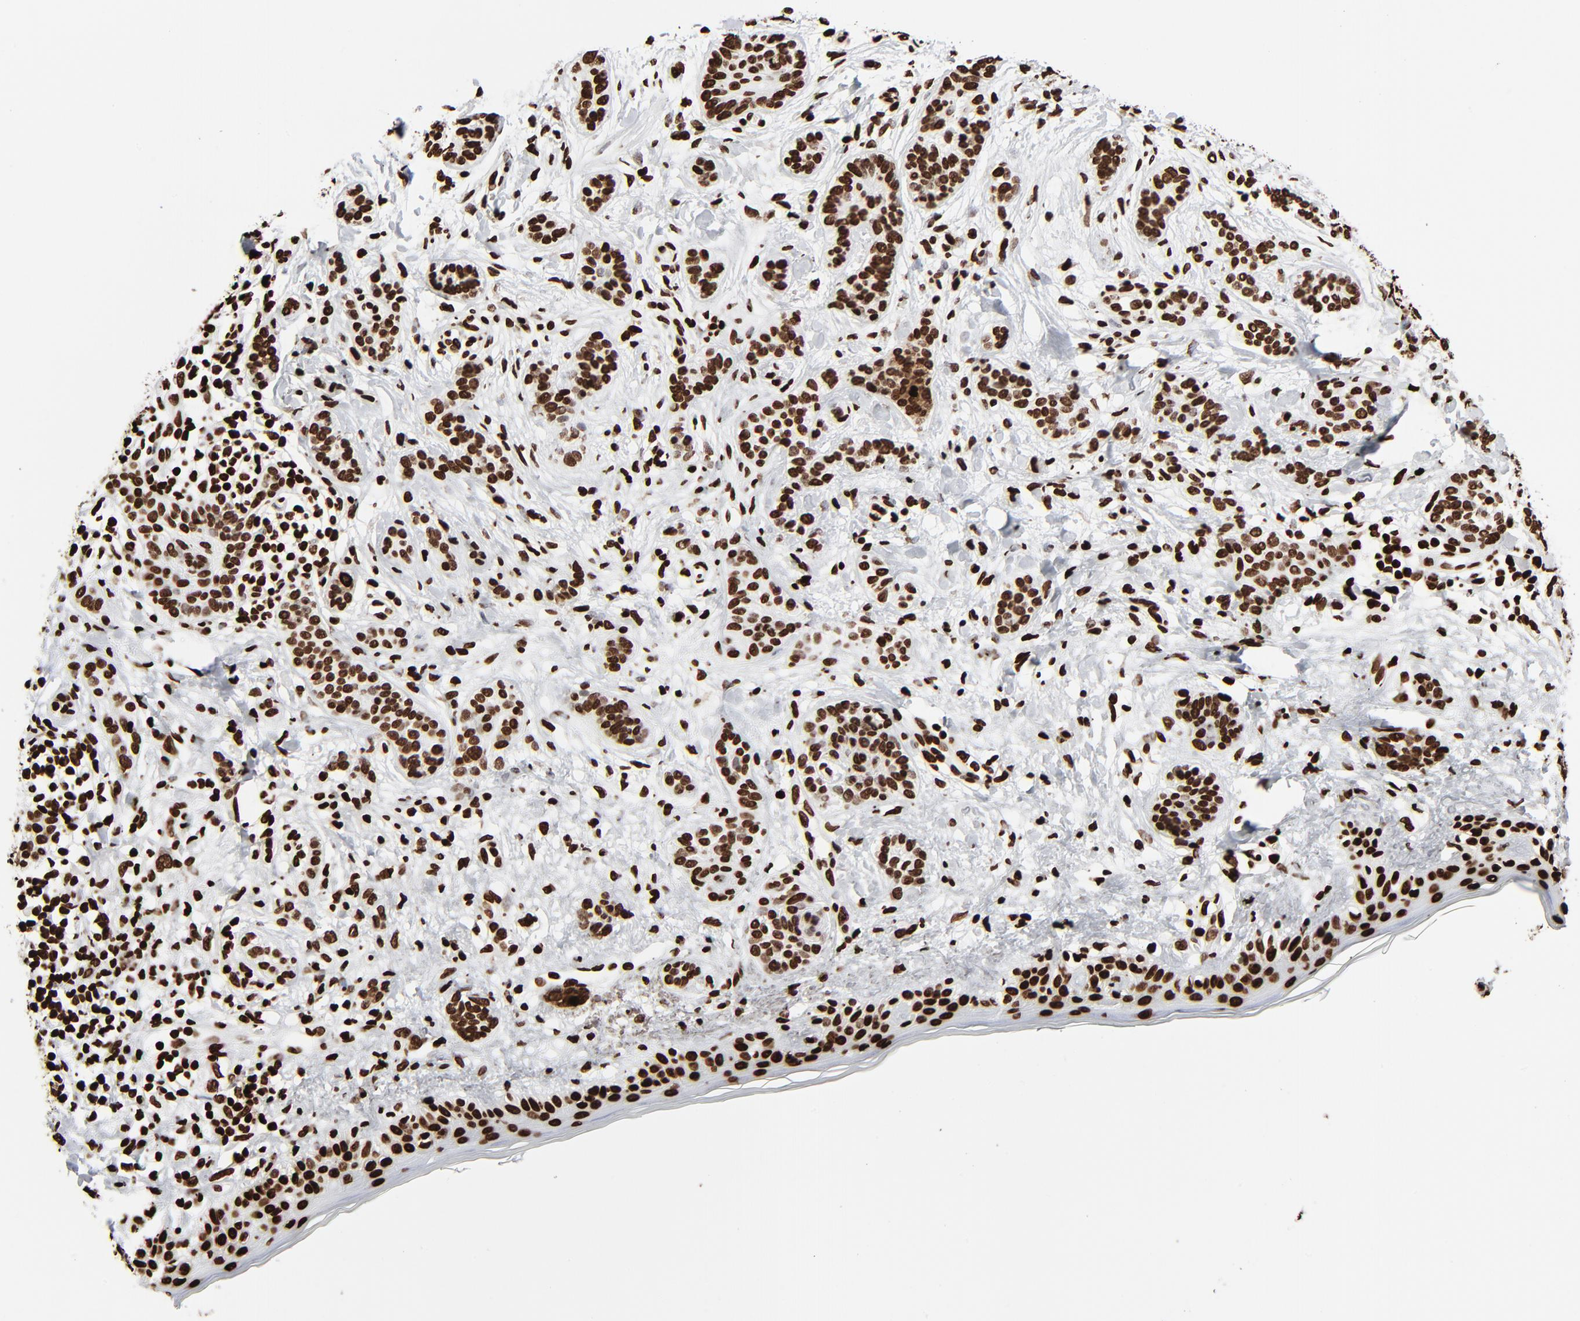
{"staining": {"intensity": "strong", "quantity": ">75%", "location": "nuclear"}, "tissue": "skin cancer", "cell_type": "Tumor cells", "image_type": "cancer", "snomed": [{"axis": "morphology", "description": "Normal tissue, NOS"}, {"axis": "morphology", "description": "Basal cell carcinoma"}, {"axis": "topography", "description": "Skin"}], "caption": "Brown immunohistochemical staining in human skin basal cell carcinoma shows strong nuclear expression in approximately >75% of tumor cells.", "gene": "H3-4", "patient": {"sex": "male", "age": 63}}